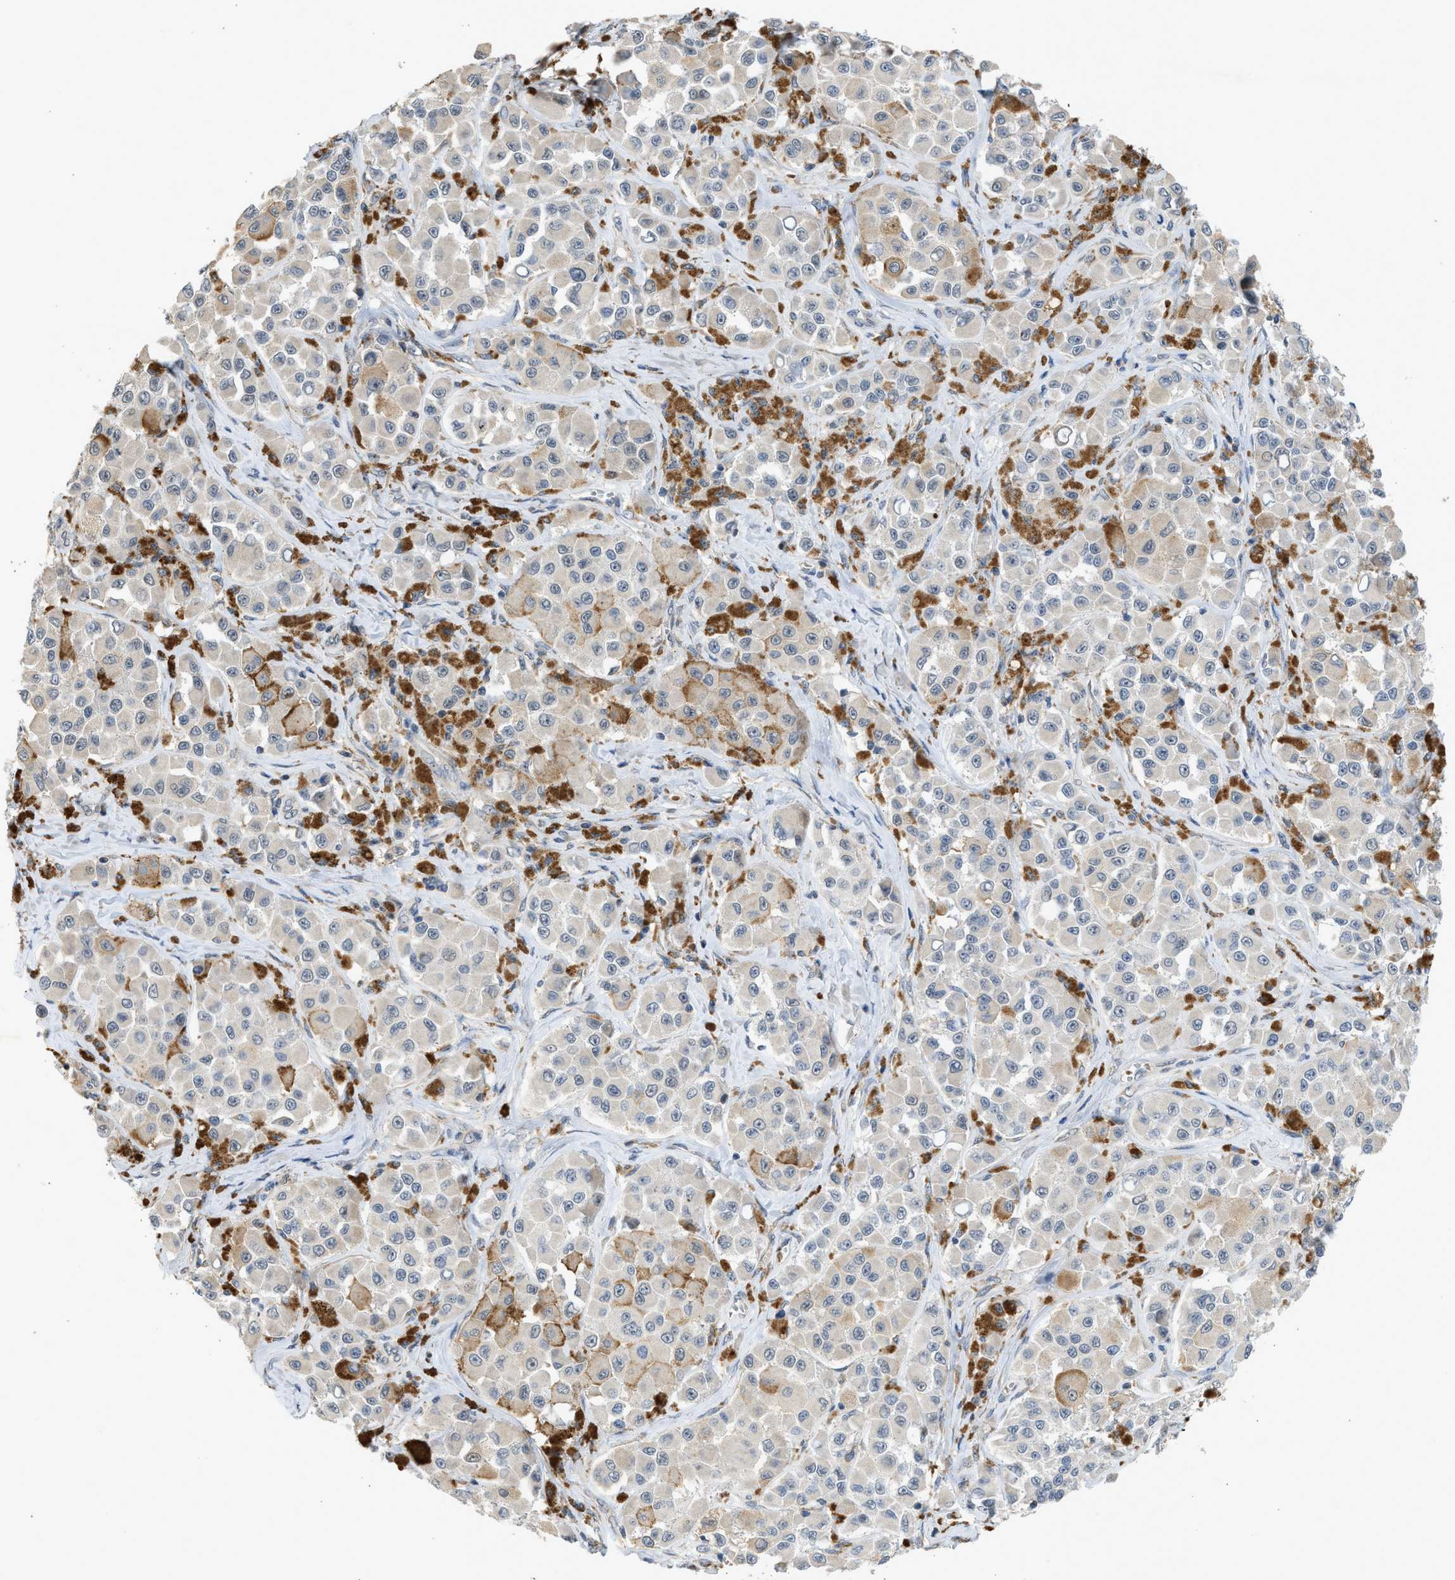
{"staining": {"intensity": "negative", "quantity": "none", "location": "none"}, "tissue": "melanoma", "cell_type": "Tumor cells", "image_type": "cancer", "snomed": [{"axis": "morphology", "description": "Malignant melanoma, NOS"}, {"axis": "topography", "description": "Skin"}], "caption": "IHC of human melanoma displays no staining in tumor cells.", "gene": "MAPK7", "patient": {"sex": "male", "age": 84}}